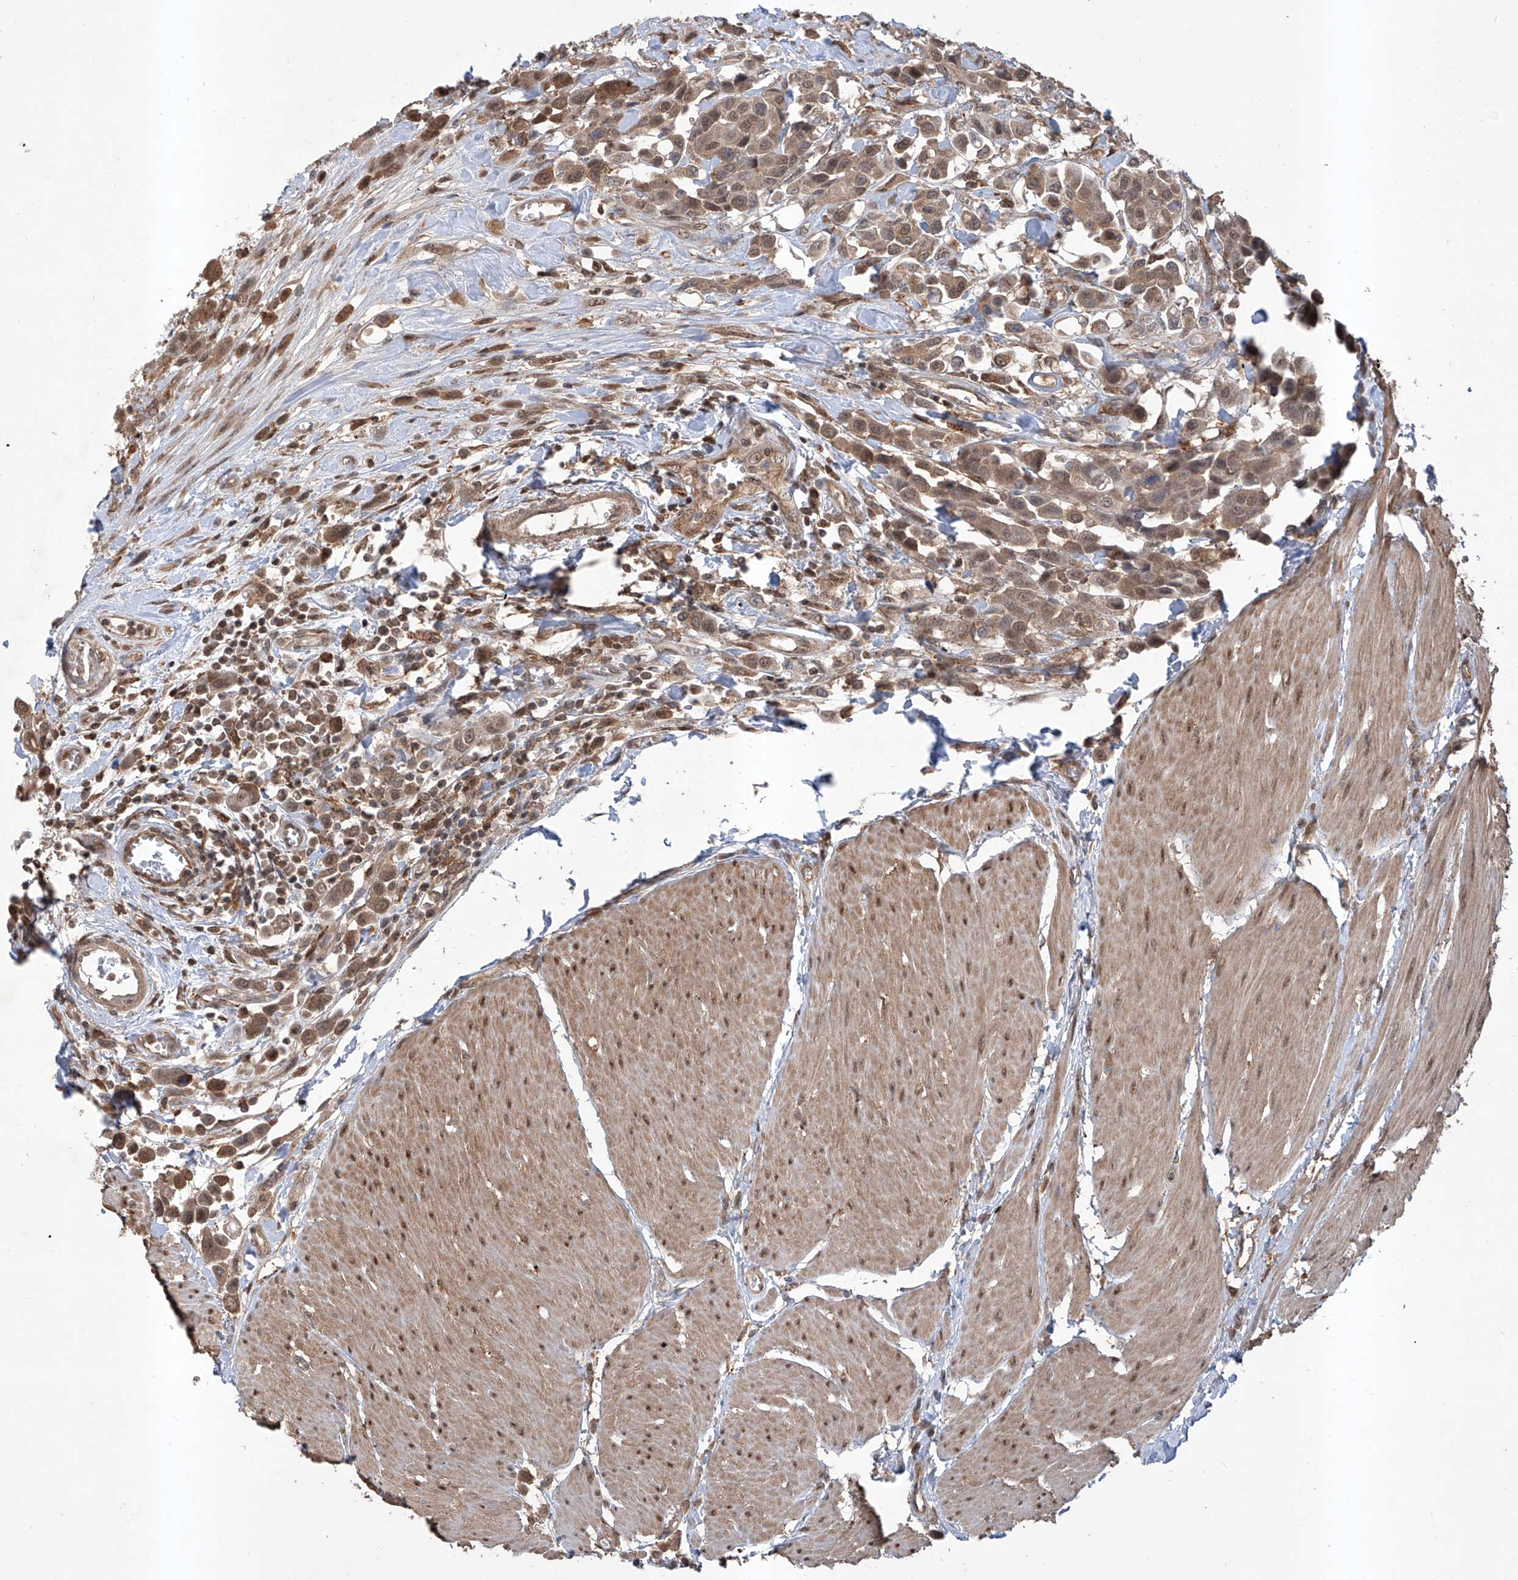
{"staining": {"intensity": "weak", "quantity": ">75%", "location": "cytoplasmic/membranous,nuclear"}, "tissue": "urothelial cancer", "cell_type": "Tumor cells", "image_type": "cancer", "snomed": [{"axis": "morphology", "description": "Urothelial carcinoma, High grade"}, {"axis": "topography", "description": "Urinary bladder"}], "caption": "An immunohistochemistry micrograph of tumor tissue is shown. Protein staining in brown labels weak cytoplasmic/membranous and nuclear positivity in urothelial cancer within tumor cells.", "gene": "HOXC8", "patient": {"sex": "male", "age": 50}}